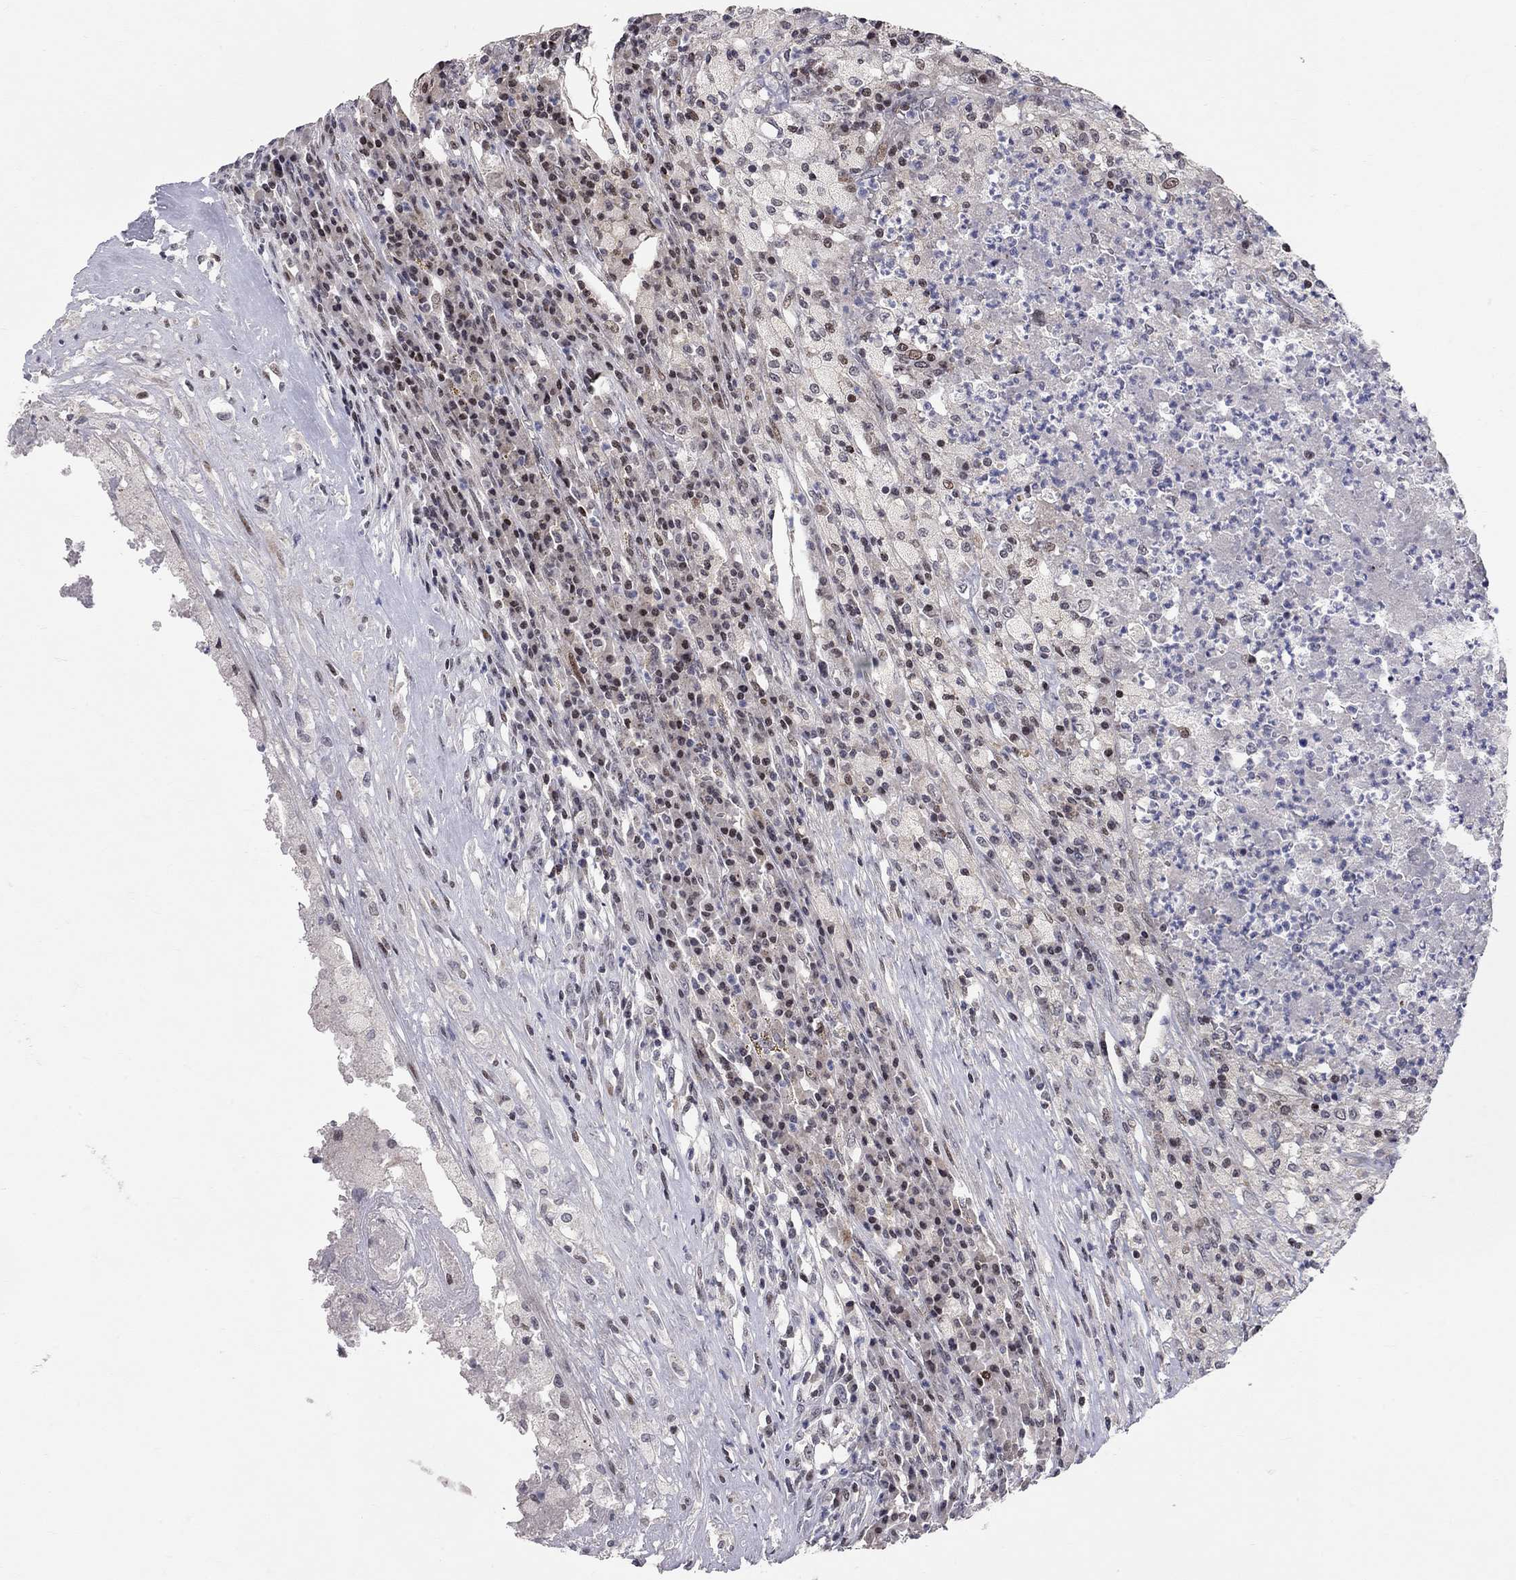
{"staining": {"intensity": "negative", "quantity": "none", "location": "none"}, "tissue": "testis cancer", "cell_type": "Tumor cells", "image_type": "cancer", "snomed": [{"axis": "morphology", "description": "Necrosis, NOS"}, {"axis": "morphology", "description": "Carcinoma, Embryonal, NOS"}, {"axis": "topography", "description": "Testis"}], "caption": "Tumor cells show no significant staining in testis cancer. (DAB (3,3'-diaminobenzidine) IHC visualized using brightfield microscopy, high magnification).", "gene": "HDAC3", "patient": {"sex": "male", "age": 19}}